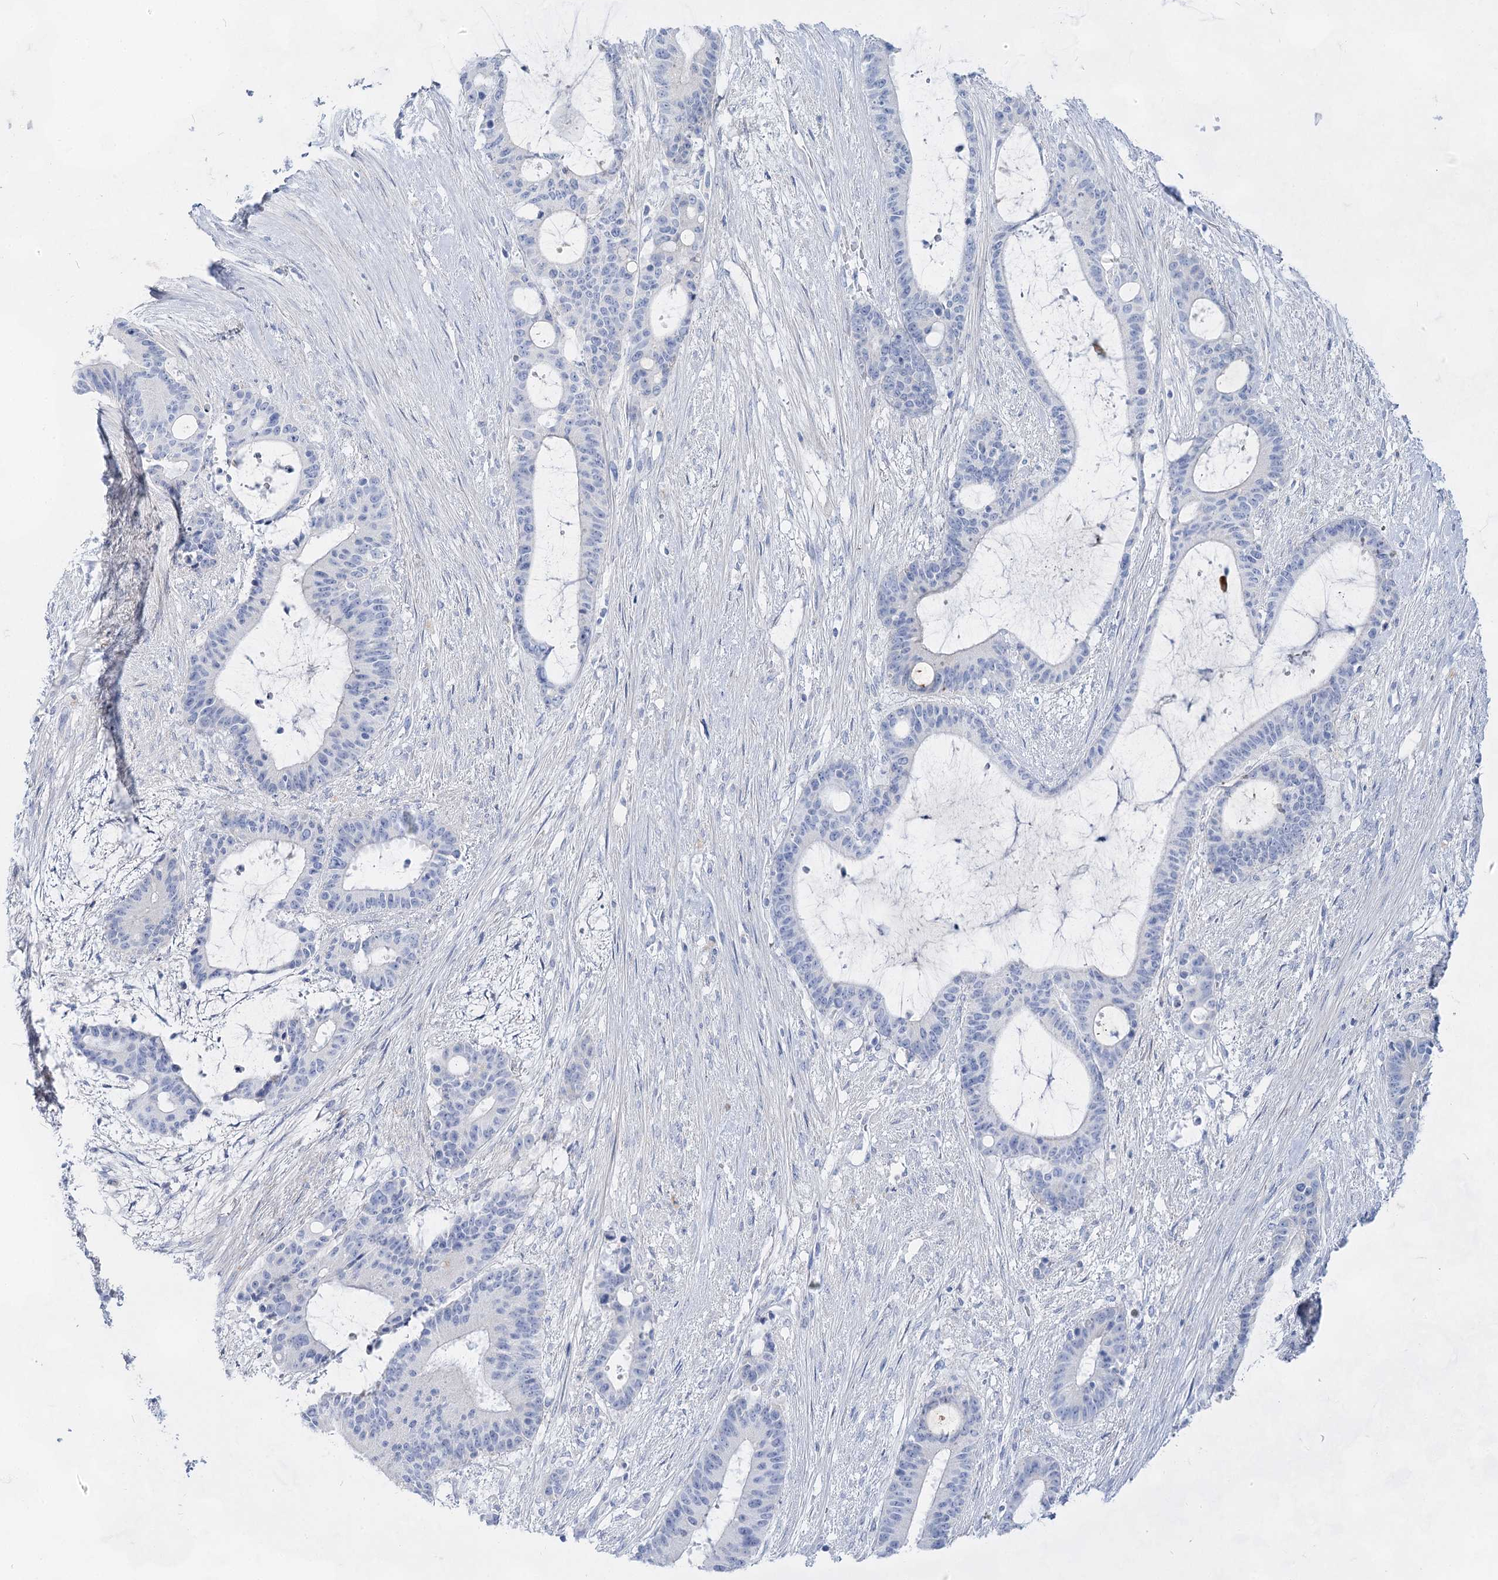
{"staining": {"intensity": "negative", "quantity": "none", "location": "none"}, "tissue": "liver cancer", "cell_type": "Tumor cells", "image_type": "cancer", "snomed": [{"axis": "morphology", "description": "Normal tissue, NOS"}, {"axis": "morphology", "description": "Cholangiocarcinoma"}, {"axis": "topography", "description": "Liver"}, {"axis": "topography", "description": "Peripheral nerve tissue"}], "caption": "An image of cholangiocarcinoma (liver) stained for a protein shows no brown staining in tumor cells.", "gene": "ACRV1", "patient": {"sex": "female", "age": 73}}